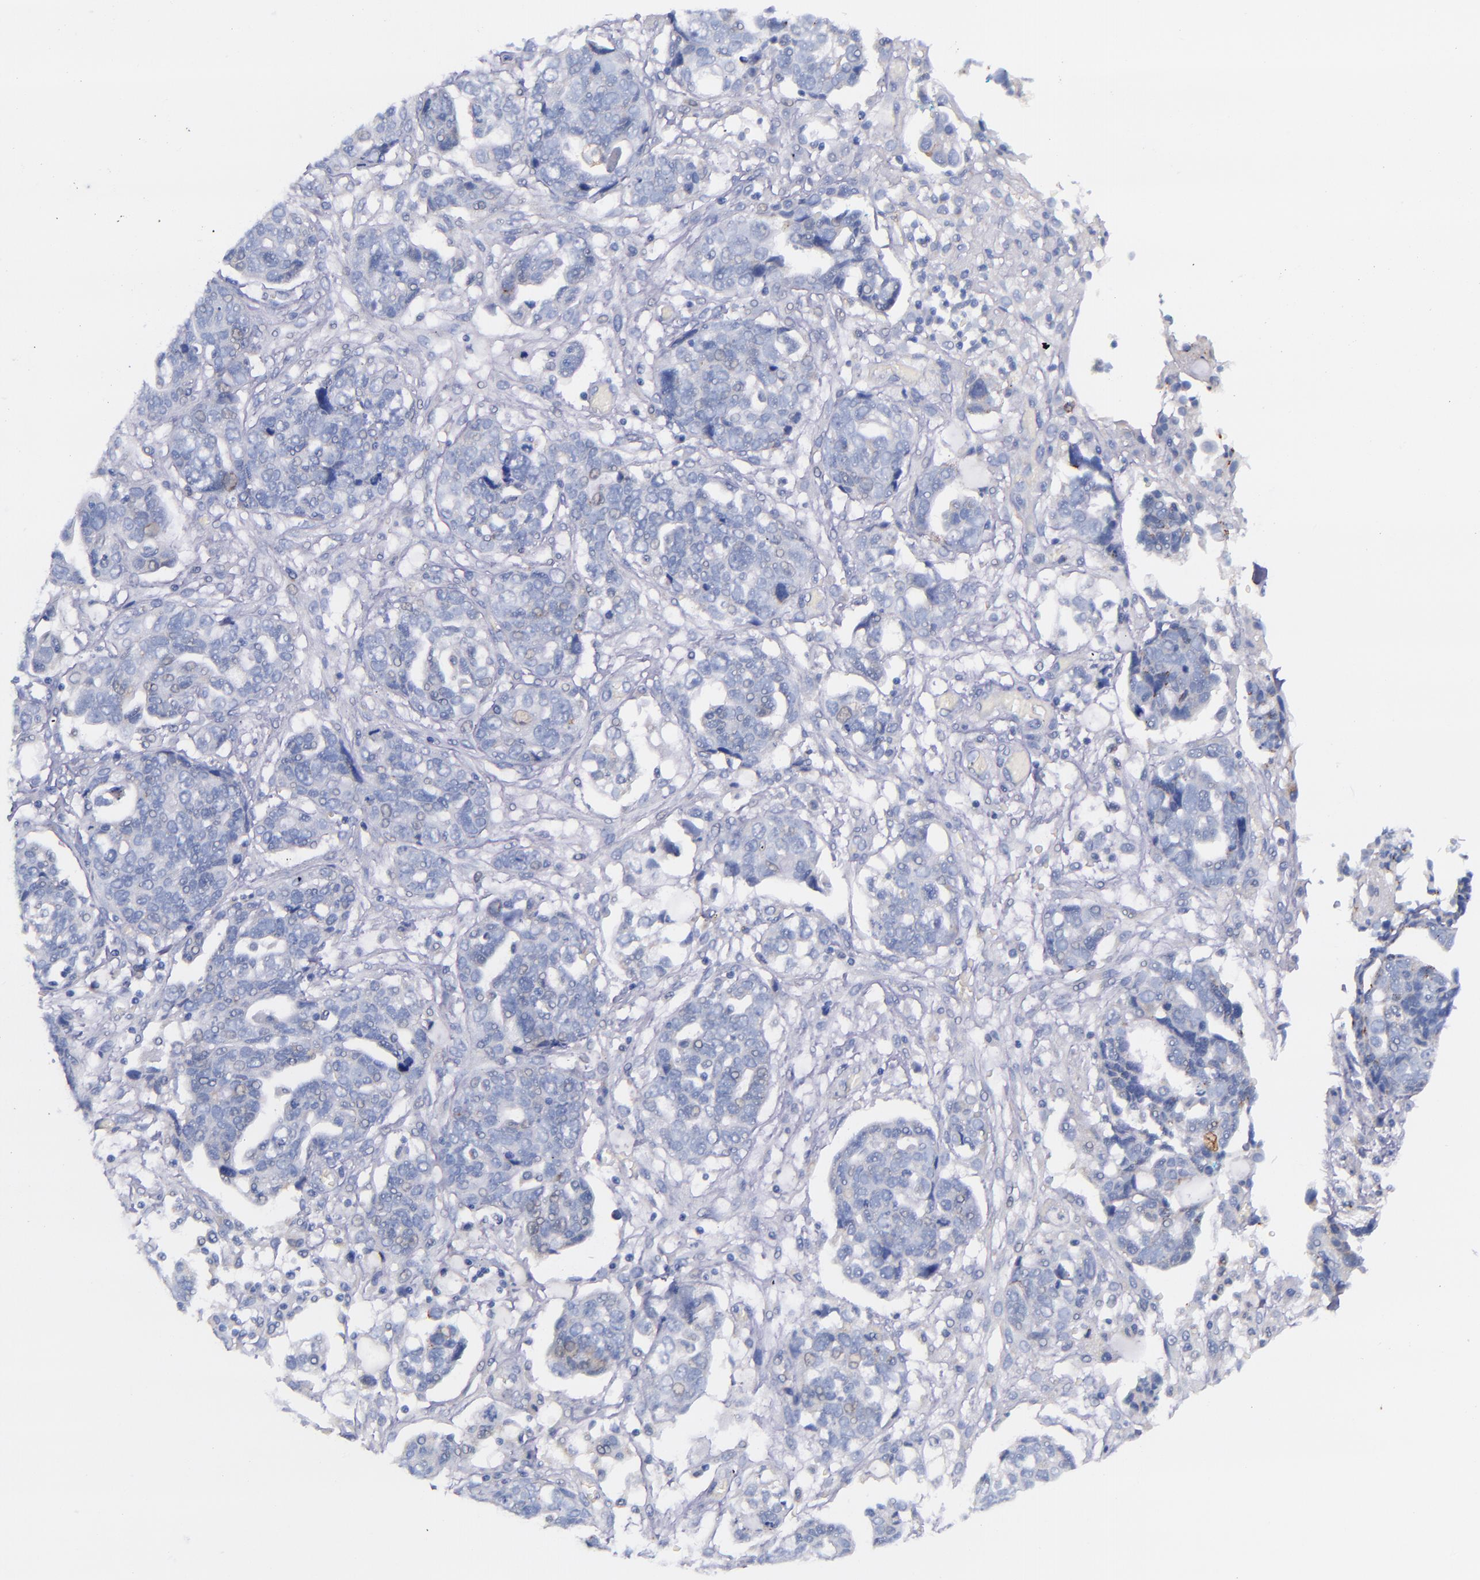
{"staining": {"intensity": "negative", "quantity": "none", "location": "none"}, "tissue": "ovarian cancer", "cell_type": "Tumor cells", "image_type": "cancer", "snomed": [{"axis": "morphology", "description": "Normal tissue, NOS"}, {"axis": "morphology", "description": "Cystadenocarcinoma, serous, NOS"}, {"axis": "topography", "description": "Fallopian tube"}, {"axis": "topography", "description": "Ovary"}], "caption": "An immunohistochemistry (IHC) image of ovarian cancer is shown. There is no staining in tumor cells of ovarian cancer.", "gene": "IVL", "patient": {"sex": "female", "age": 56}}